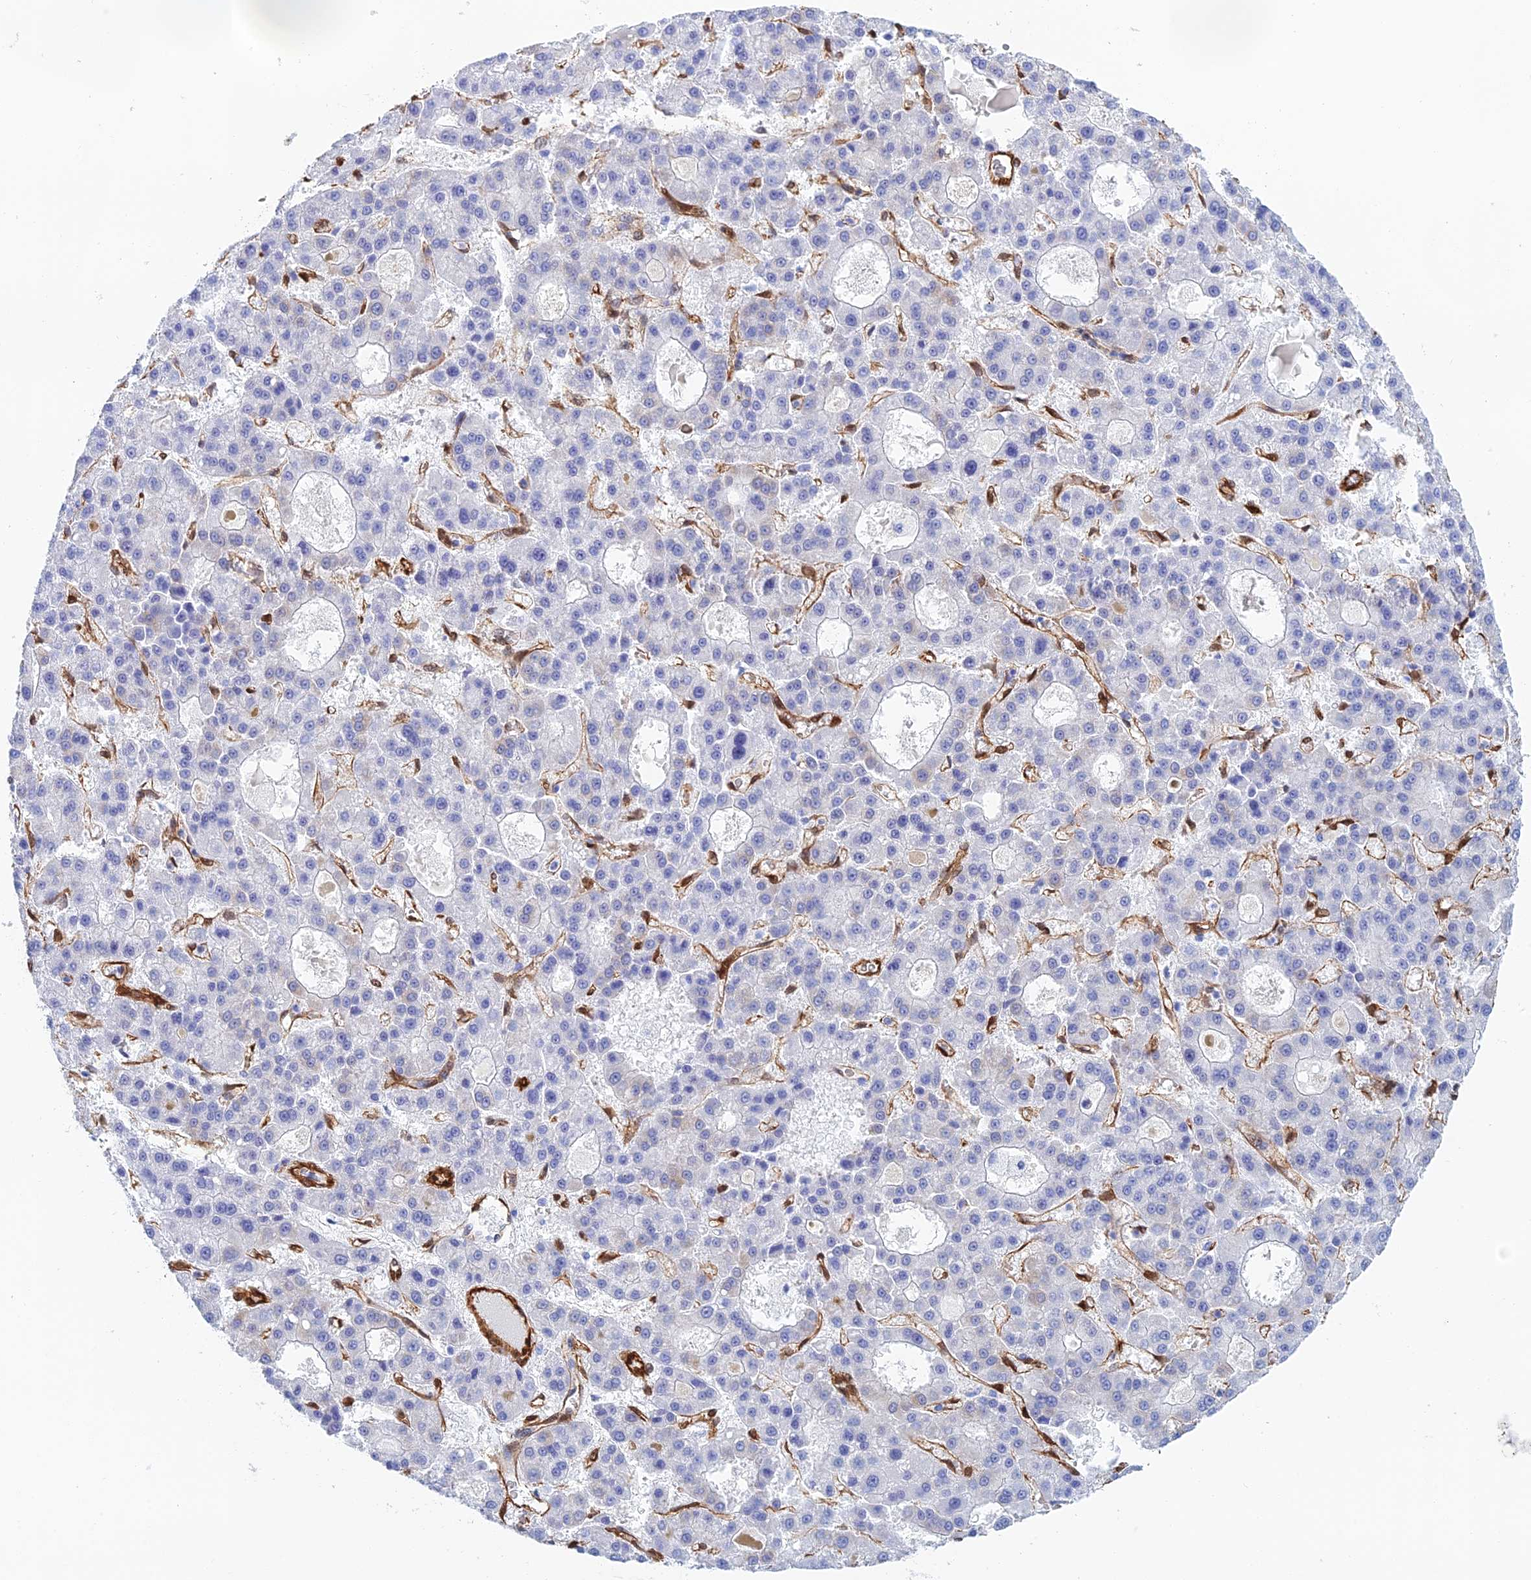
{"staining": {"intensity": "negative", "quantity": "none", "location": "none"}, "tissue": "liver cancer", "cell_type": "Tumor cells", "image_type": "cancer", "snomed": [{"axis": "morphology", "description": "Carcinoma, Hepatocellular, NOS"}, {"axis": "topography", "description": "Liver"}], "caption": "Immunohistochemistry histopathology image of neoplastic tissue: liver cancer stained with DAB (3,3'-diaminobenzidine) exhibits no significant protein positivity in tumor cells.", "gene": "CRIP2", "patient": {"sex": "male", "age": 70}}